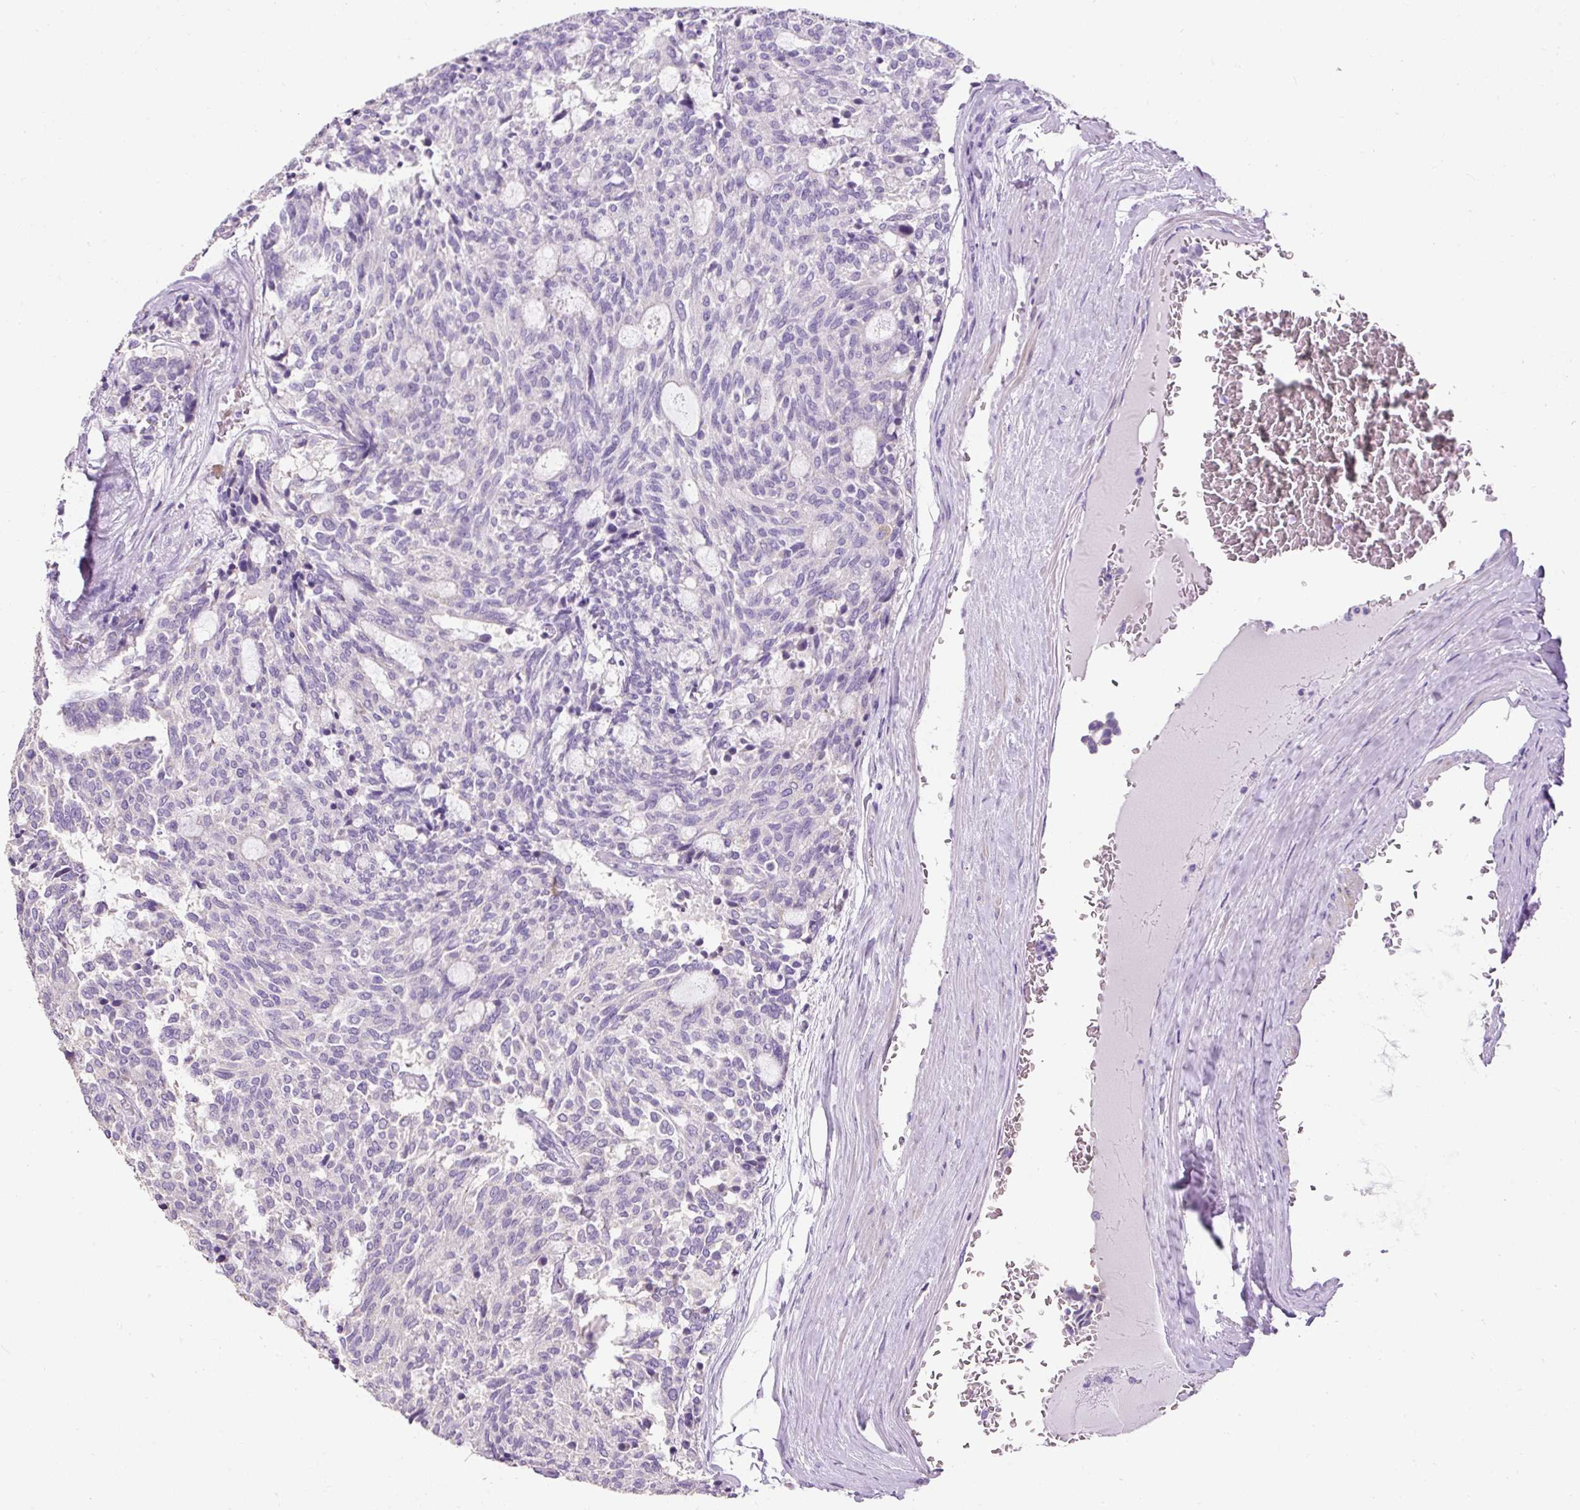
{"staining": {"intensity": "negative", "quantity": "none", "location": "none"}, "tissue": "carcinoid", "cell_type": "Tumor cells", "image_type": "cancer", "snomed": [{"axis": "morphology", "description": "Carcinoid, malignant, NOS"}, {"axis": "topography", "description": "Pancreas"}], "caption": "Malignant carcinoid was stained to show a protein in brown. There is no significant expression in tumor cells. The staining is performed using DAB (3,3'-diaminobenzidine) brown chromogen with nuclei counter-stained in using hematoxylin.", "gene": "C2CD4C", "patient": {"sex": "female", "age": 54}}